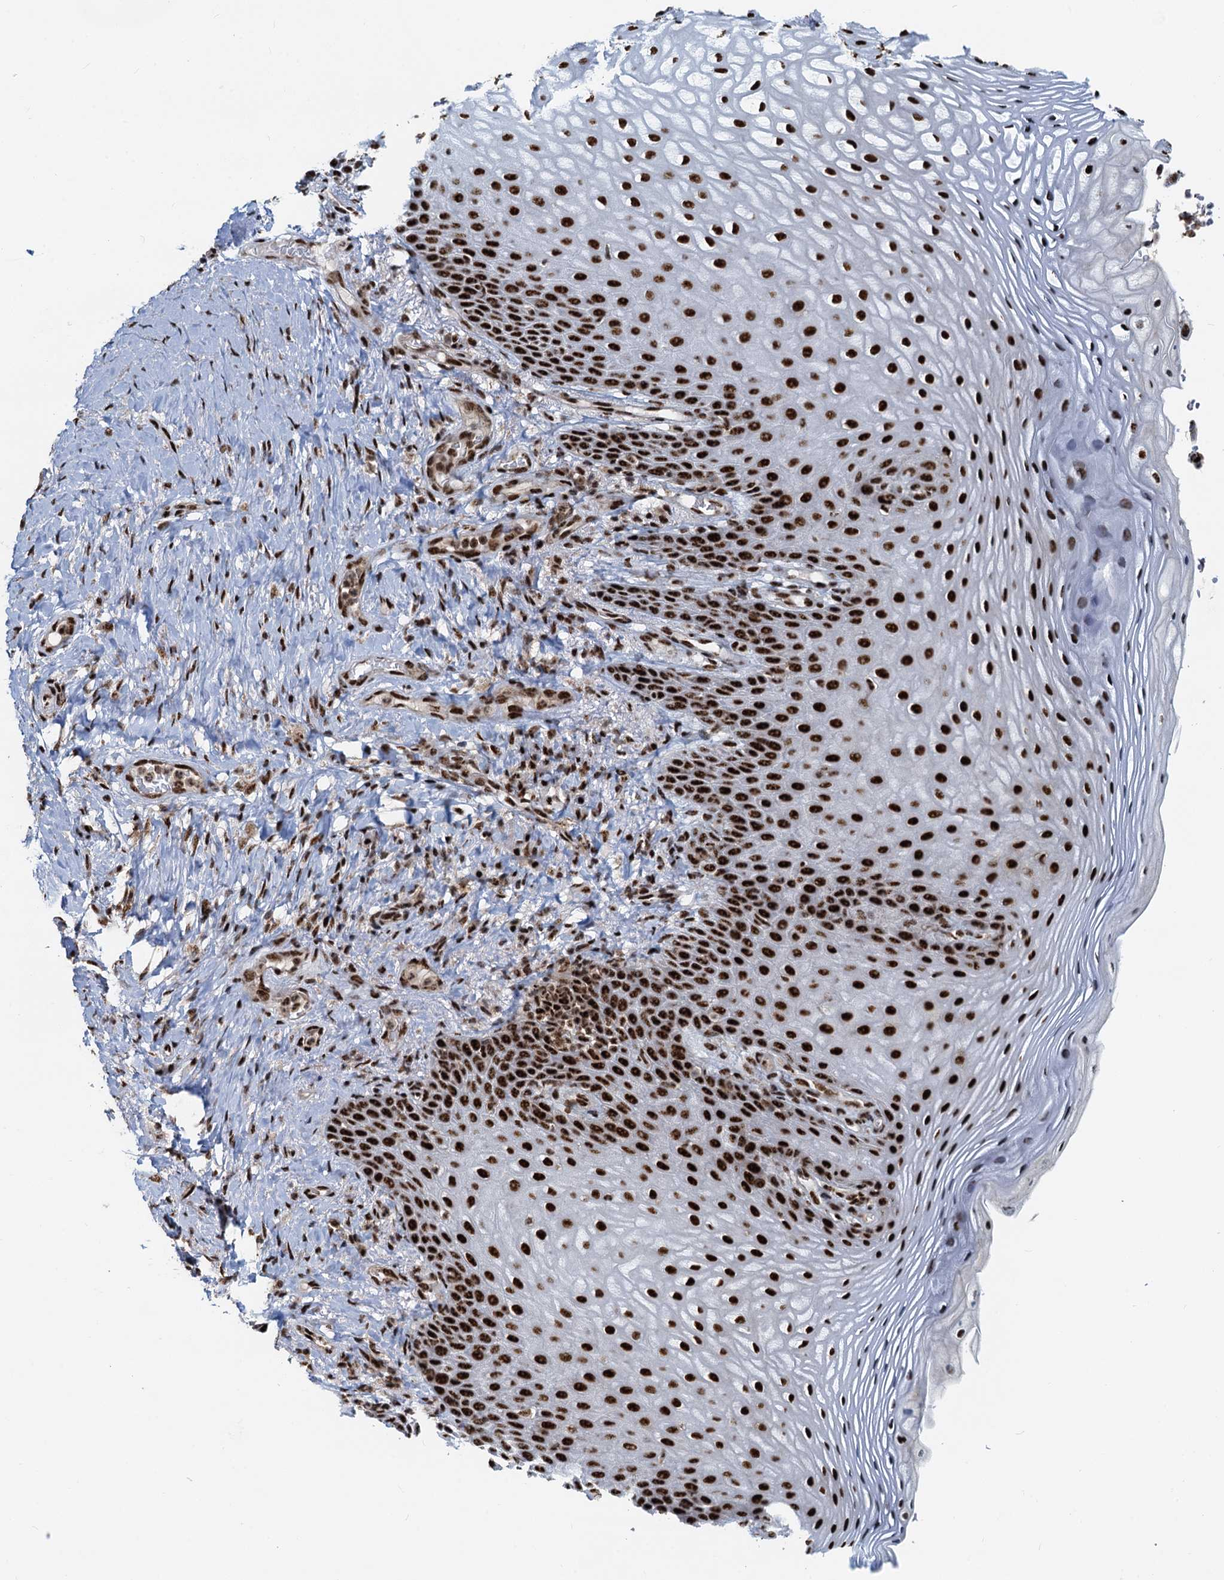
{"staining": {"intensity": "strong", "quantity": ">75%", "location": "nuclear"}, "tissue": "vagina", "cell_type": "Squamous epithelial cells", "image_type": "normal", "snomed": [{"axis": "morphology", "description": "Normal tissue, NOS"}, {"axis": "topography", "description": "Vagina"}], "caption": "The histopathology image shows staining of normal vagina, revealing strong nuclear protein positivity (brown color) within squamous epithelial cells. Using DAB (3,3'-diaminobenzidine) (brown) and hematoxylin (blue) stains, captured at high magnification using brightfield microscopy.", "gene": "RBM26", "patient": {"sex": "female", "age": 60}}